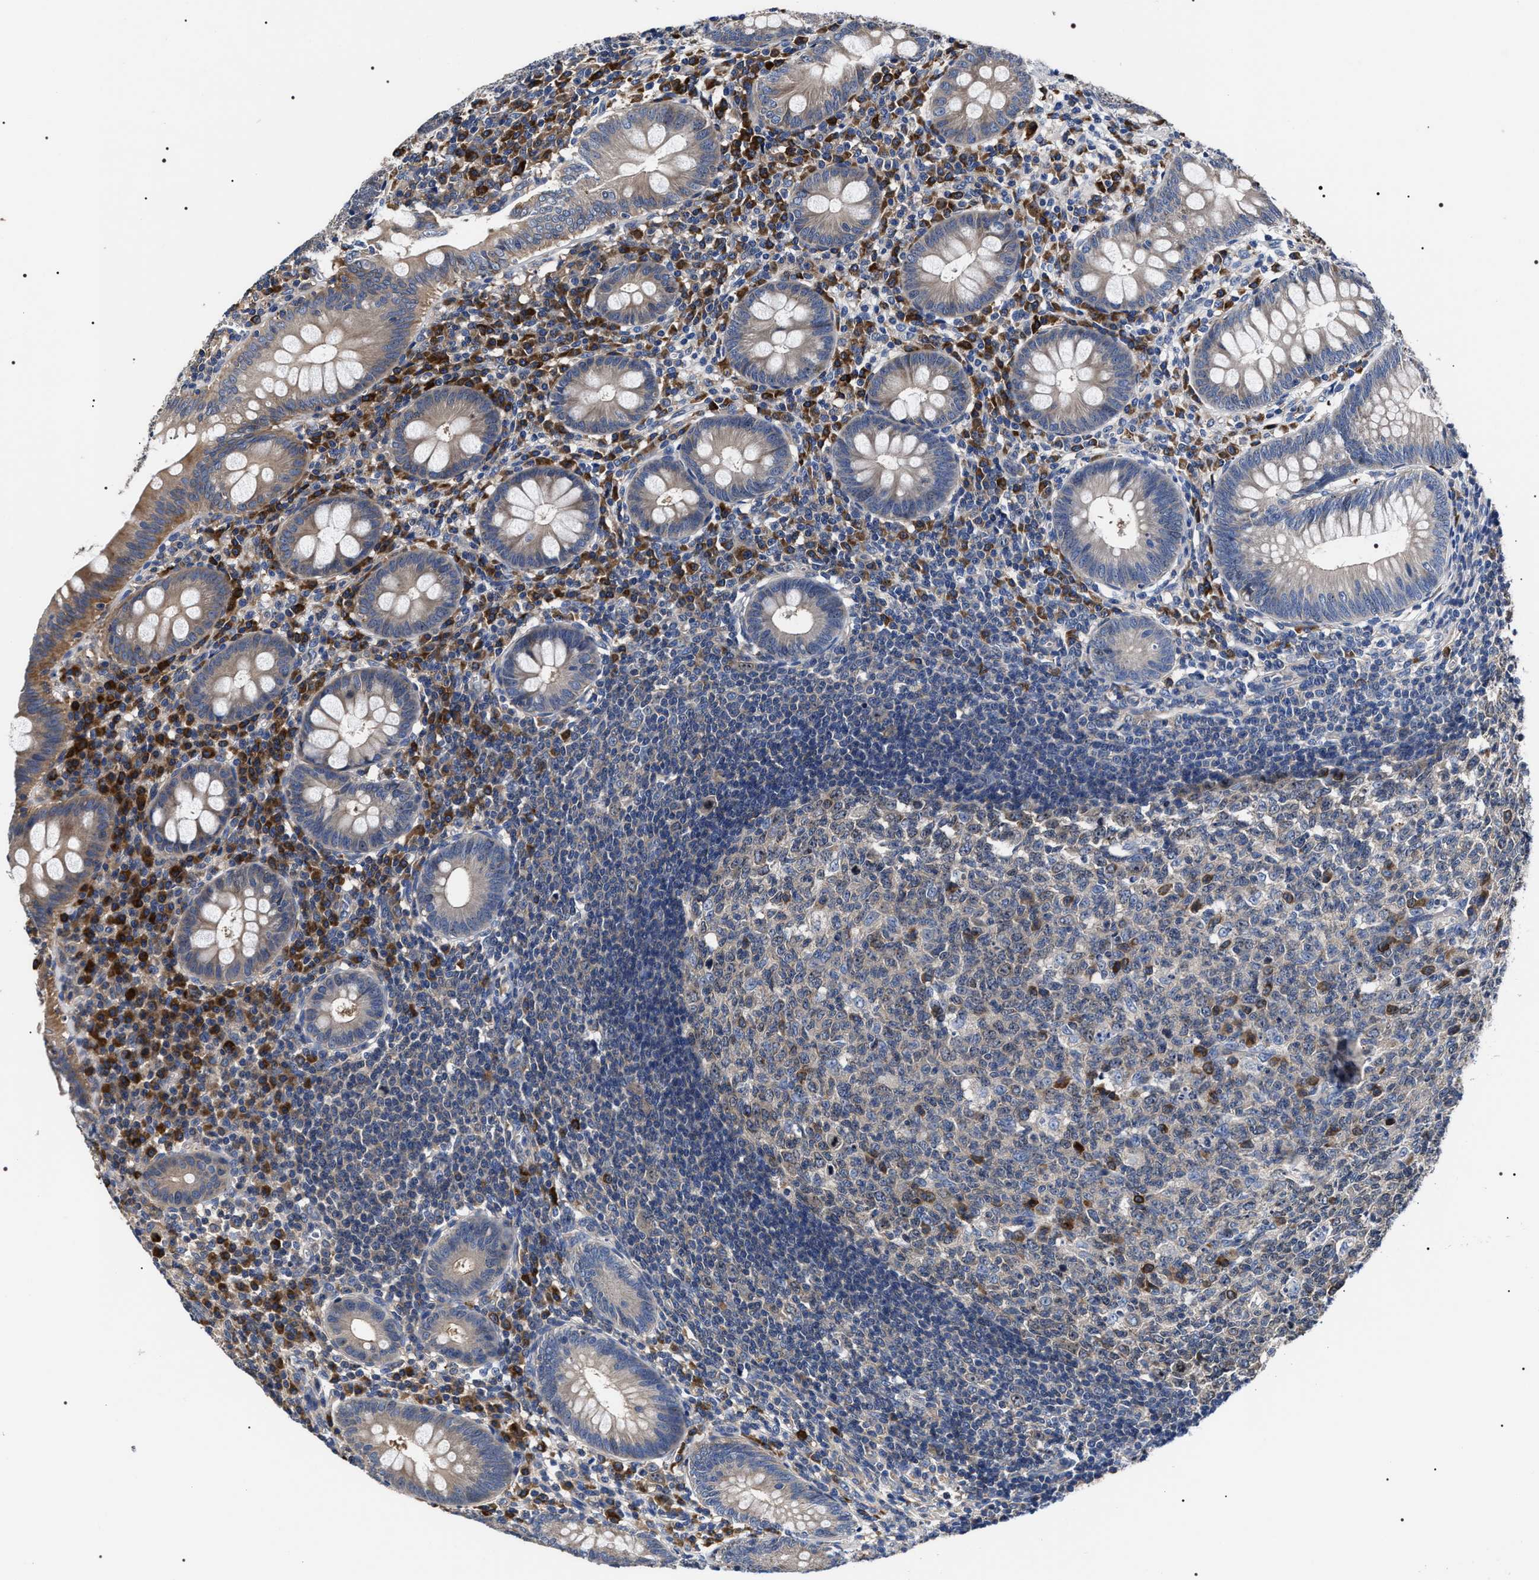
{"staining": {"intensity": "weak", "quantity": ">75%", "location": "cytoplasmic/membranous"}, "tissue": "appendix", "cell_type": "Glandular cells", "image_type": "normal", "snomed": [{"axis": "morphology", "description": "Normal tissue, NOS"}, {"axis": "topography", "description": "Appendix"}], "caption": "Protein staining demonstrates weak cytoplasmic/membranous staining in about >75% of glandular cells in normal appendix.", "gene": "MIS18A", "patient": {"sex": "male", "age": 56}}